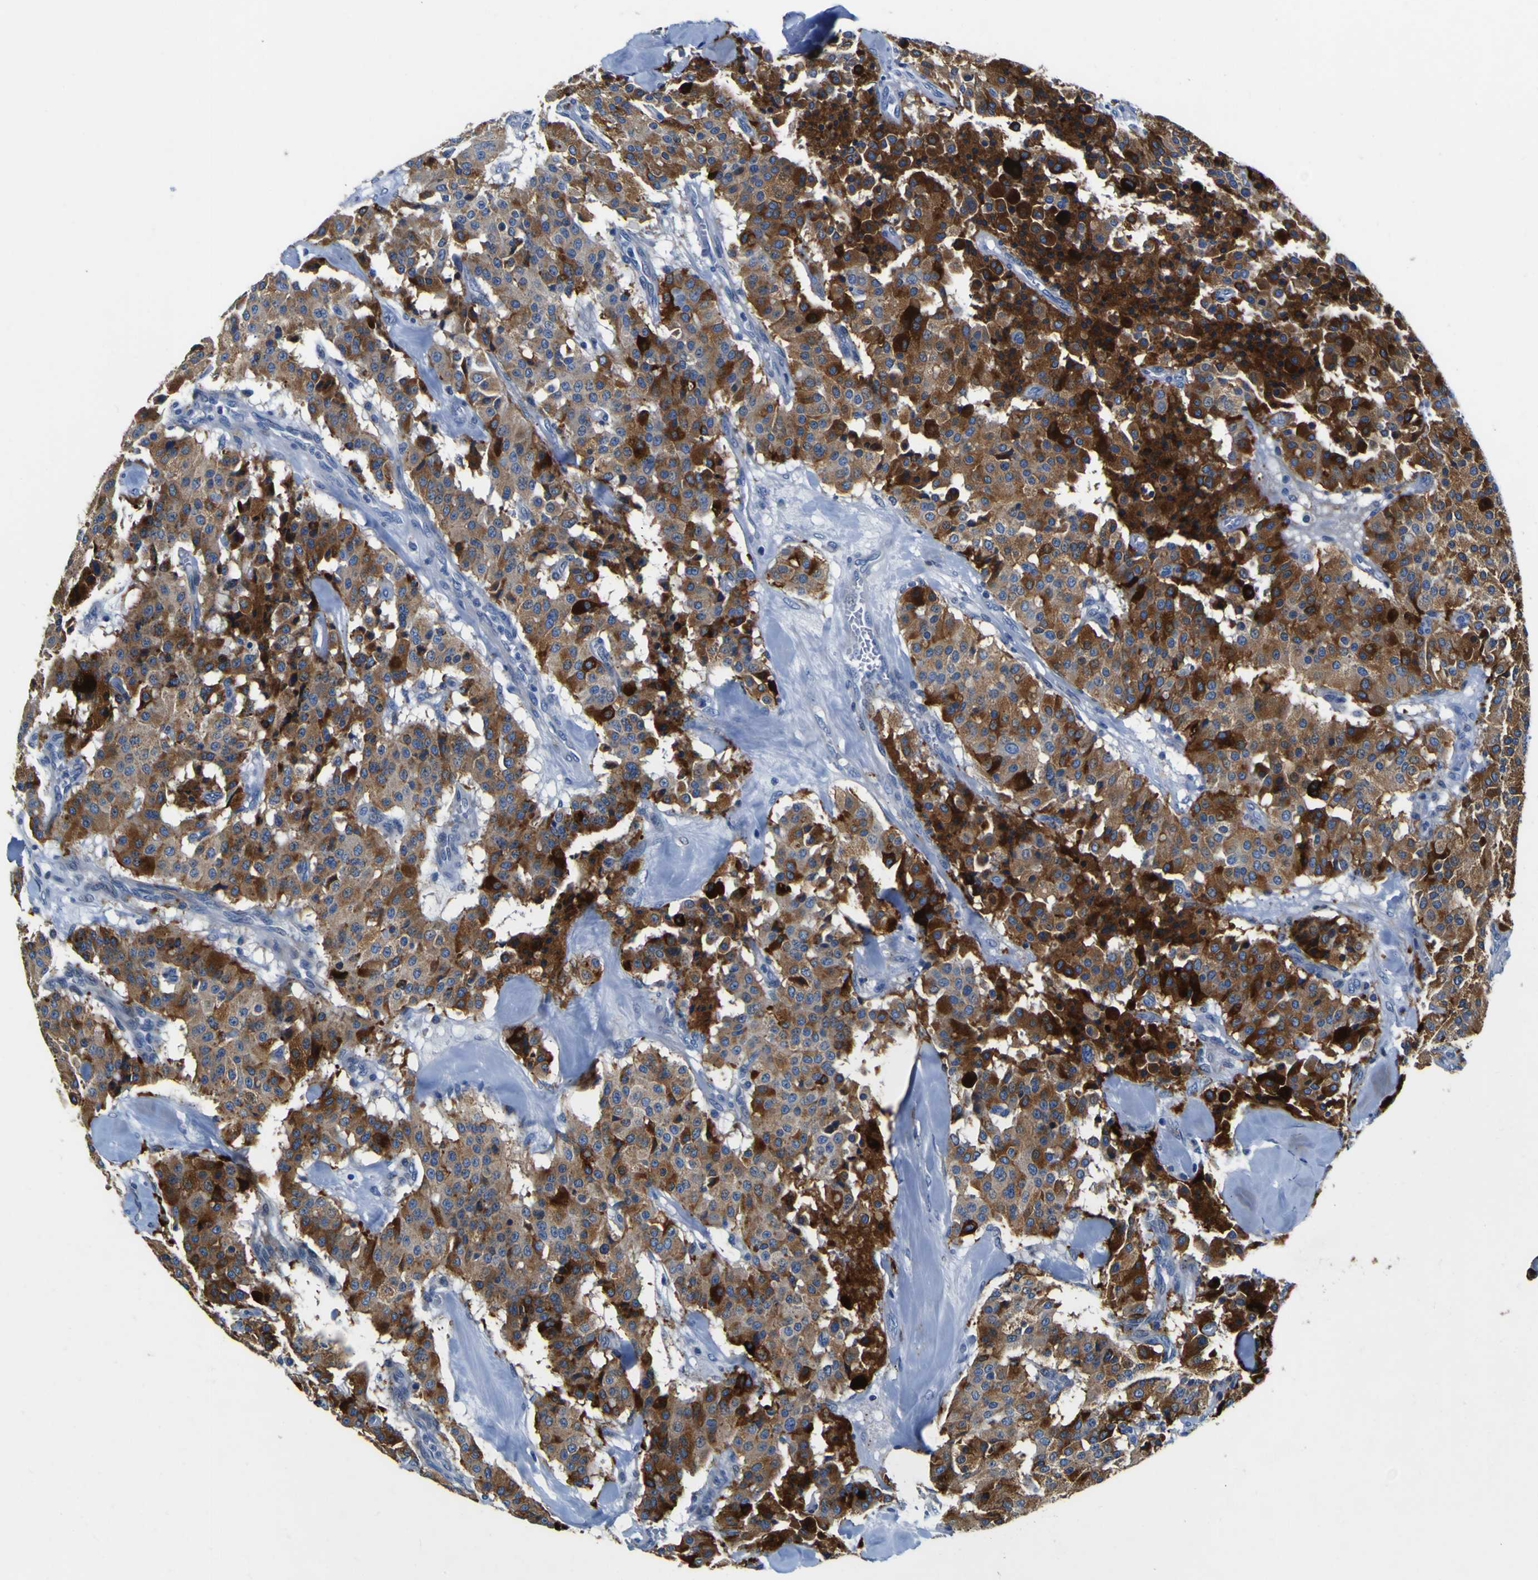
{"staining": {"intensity": "strong", "quantity": ">75%", "location": "cytoplasmic/membranous"}, "tissue": "carcinoid", "cell_type": "Tumor cells", "image_type": "cancer", "snomed": [{"axis": "morphology", "description": "Carcinoid, malignant, NOS"}, {"axis": "topography", "description": "Lung"}], "caption": "This is an image of immunohistochemistry (IHC) staining of carcinoid, which shows strong staining in the cytoplasmic/membranous of tumor cells.", "gene": "AGAP3", "patient": {"sex": "male", "age": 30}}